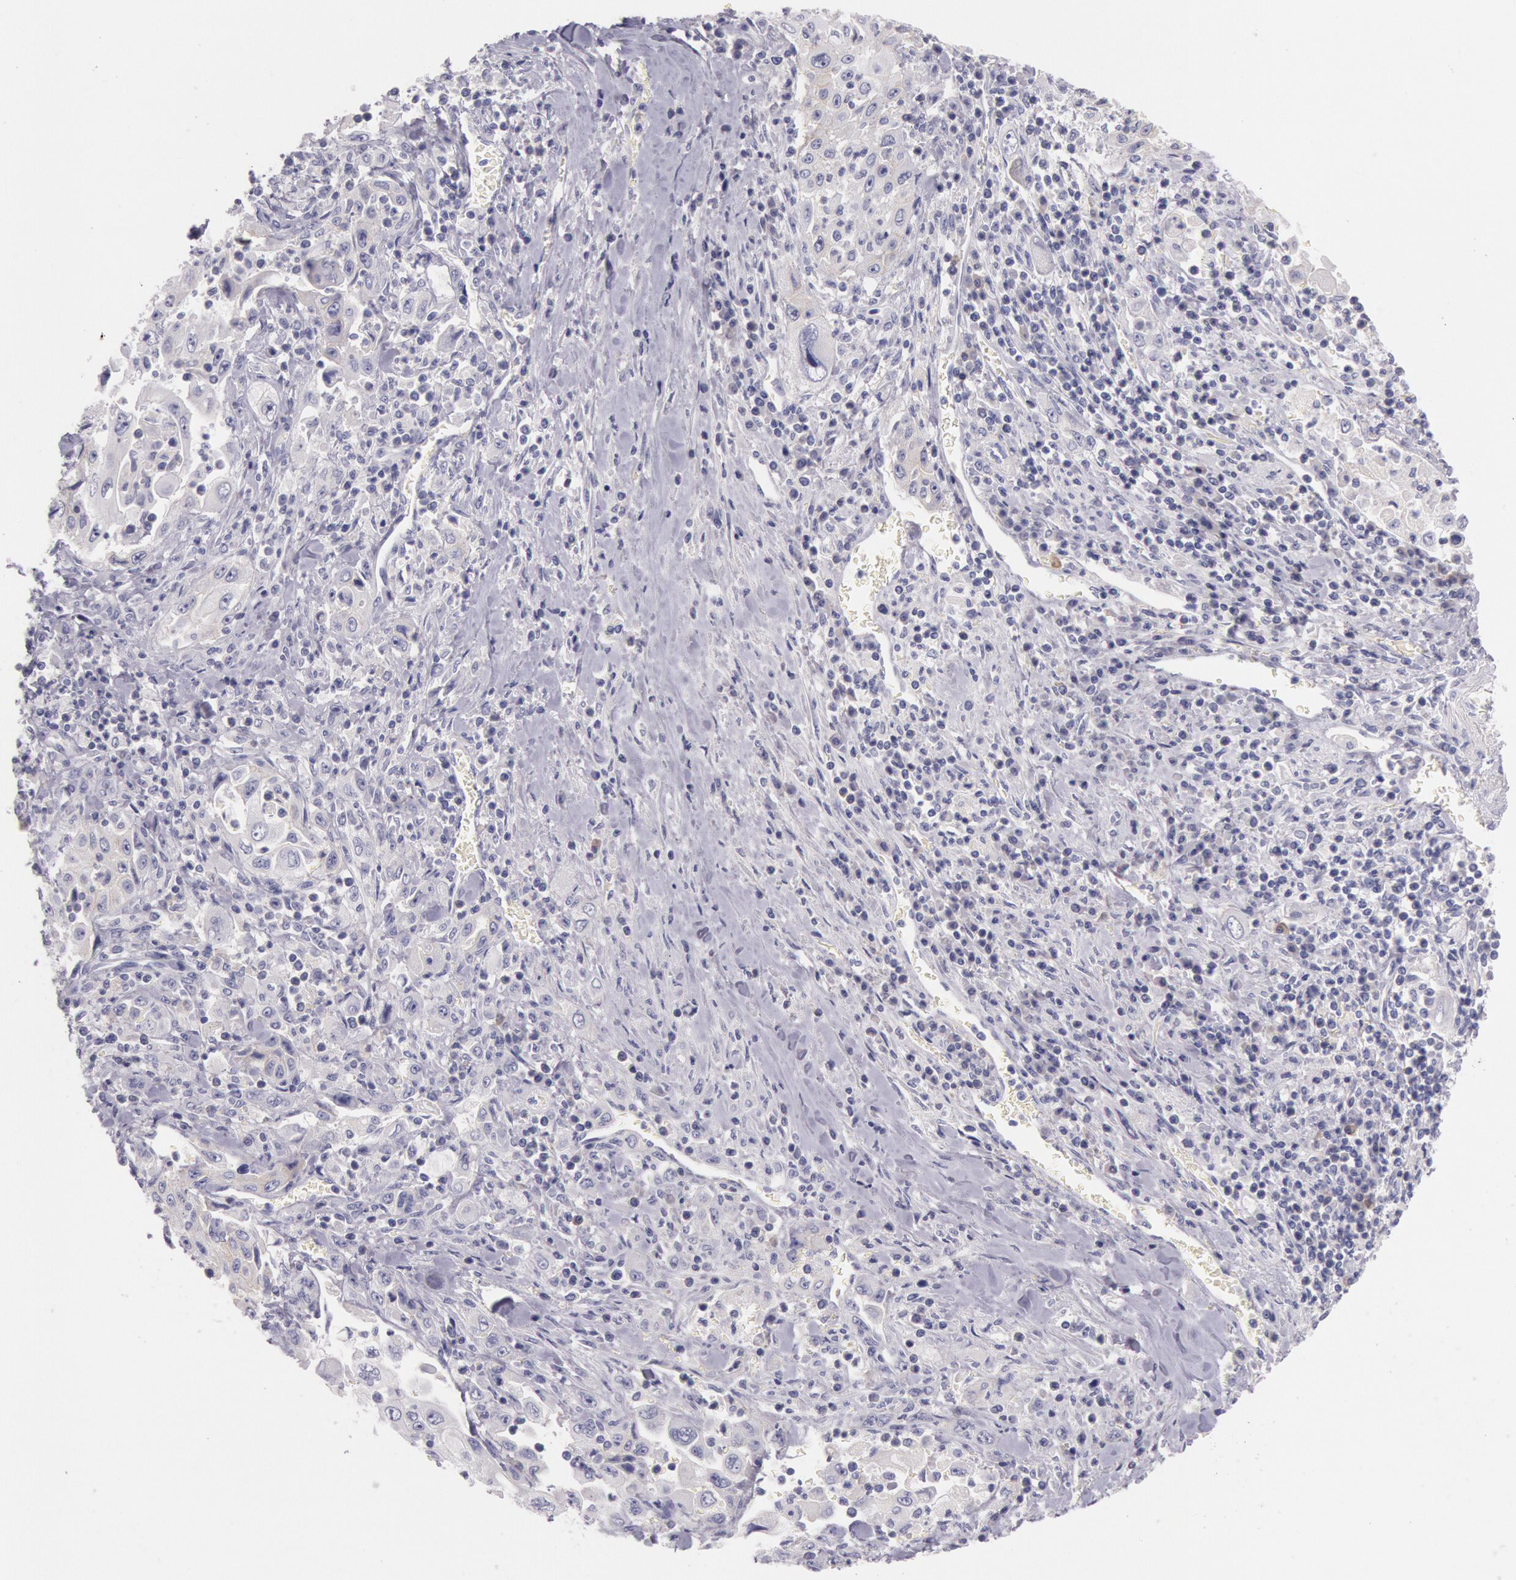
{"staining": {"intensity": "negative", "quantity": "none", "location": "none"}, "tissue": "pancreatic cancer", "cell_type": "Tumor cells", "image_type": "cancer", "snomed": [{"axis": "morphology", "description": "Adenocarcinoma, NOS"}, {"axis": "topography", "description": "Pancreas"}], "caption": "Tumor cells show no significant protein positivity in pancreatic adenocarcinoma.", "gene": "EGFR", "patient": {"sex": "male", "age": 70}}